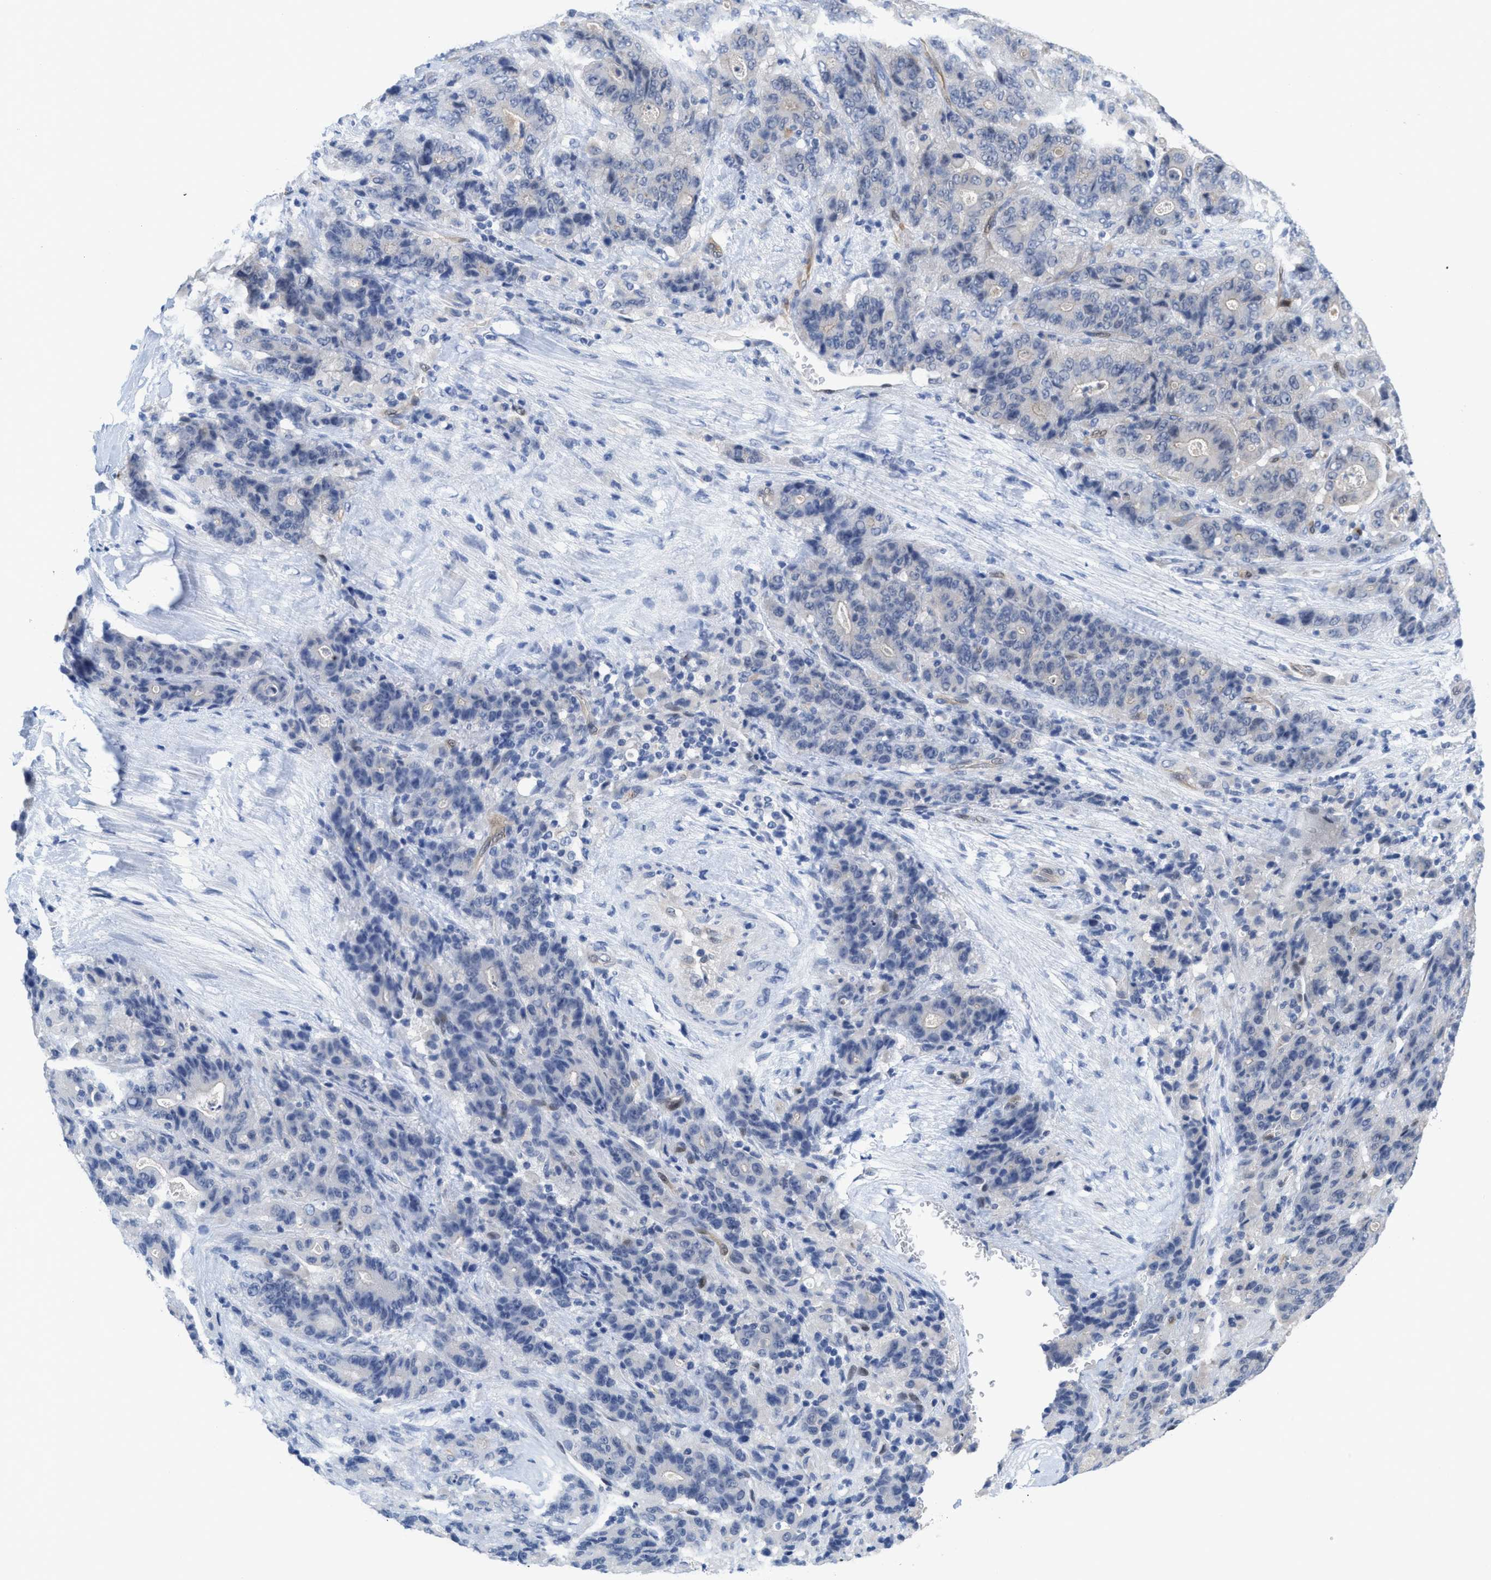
{"staining": {"intensity": "negative", "quantity": "none", "location": "none"}, "tissue": "stomach cancer", "cell_type": "Tumor cells", "image_type": "cancer", "snomed": [{"axis": "morphology", "description": "Adenocarcinoma, NOS"}, {"axis": "topography", "description": "Stomach"}], "caption": "Photomicrograph shows no significant protein staining in tumor cells of adenocarcinoma (stomach). (DAB (3,3'-diaminobenzidine) immunohistochemistry (IHC) with hematoxylin counter stain).", "gene": "LDAF1", "patient": {"sex": "female", "age": 73}}